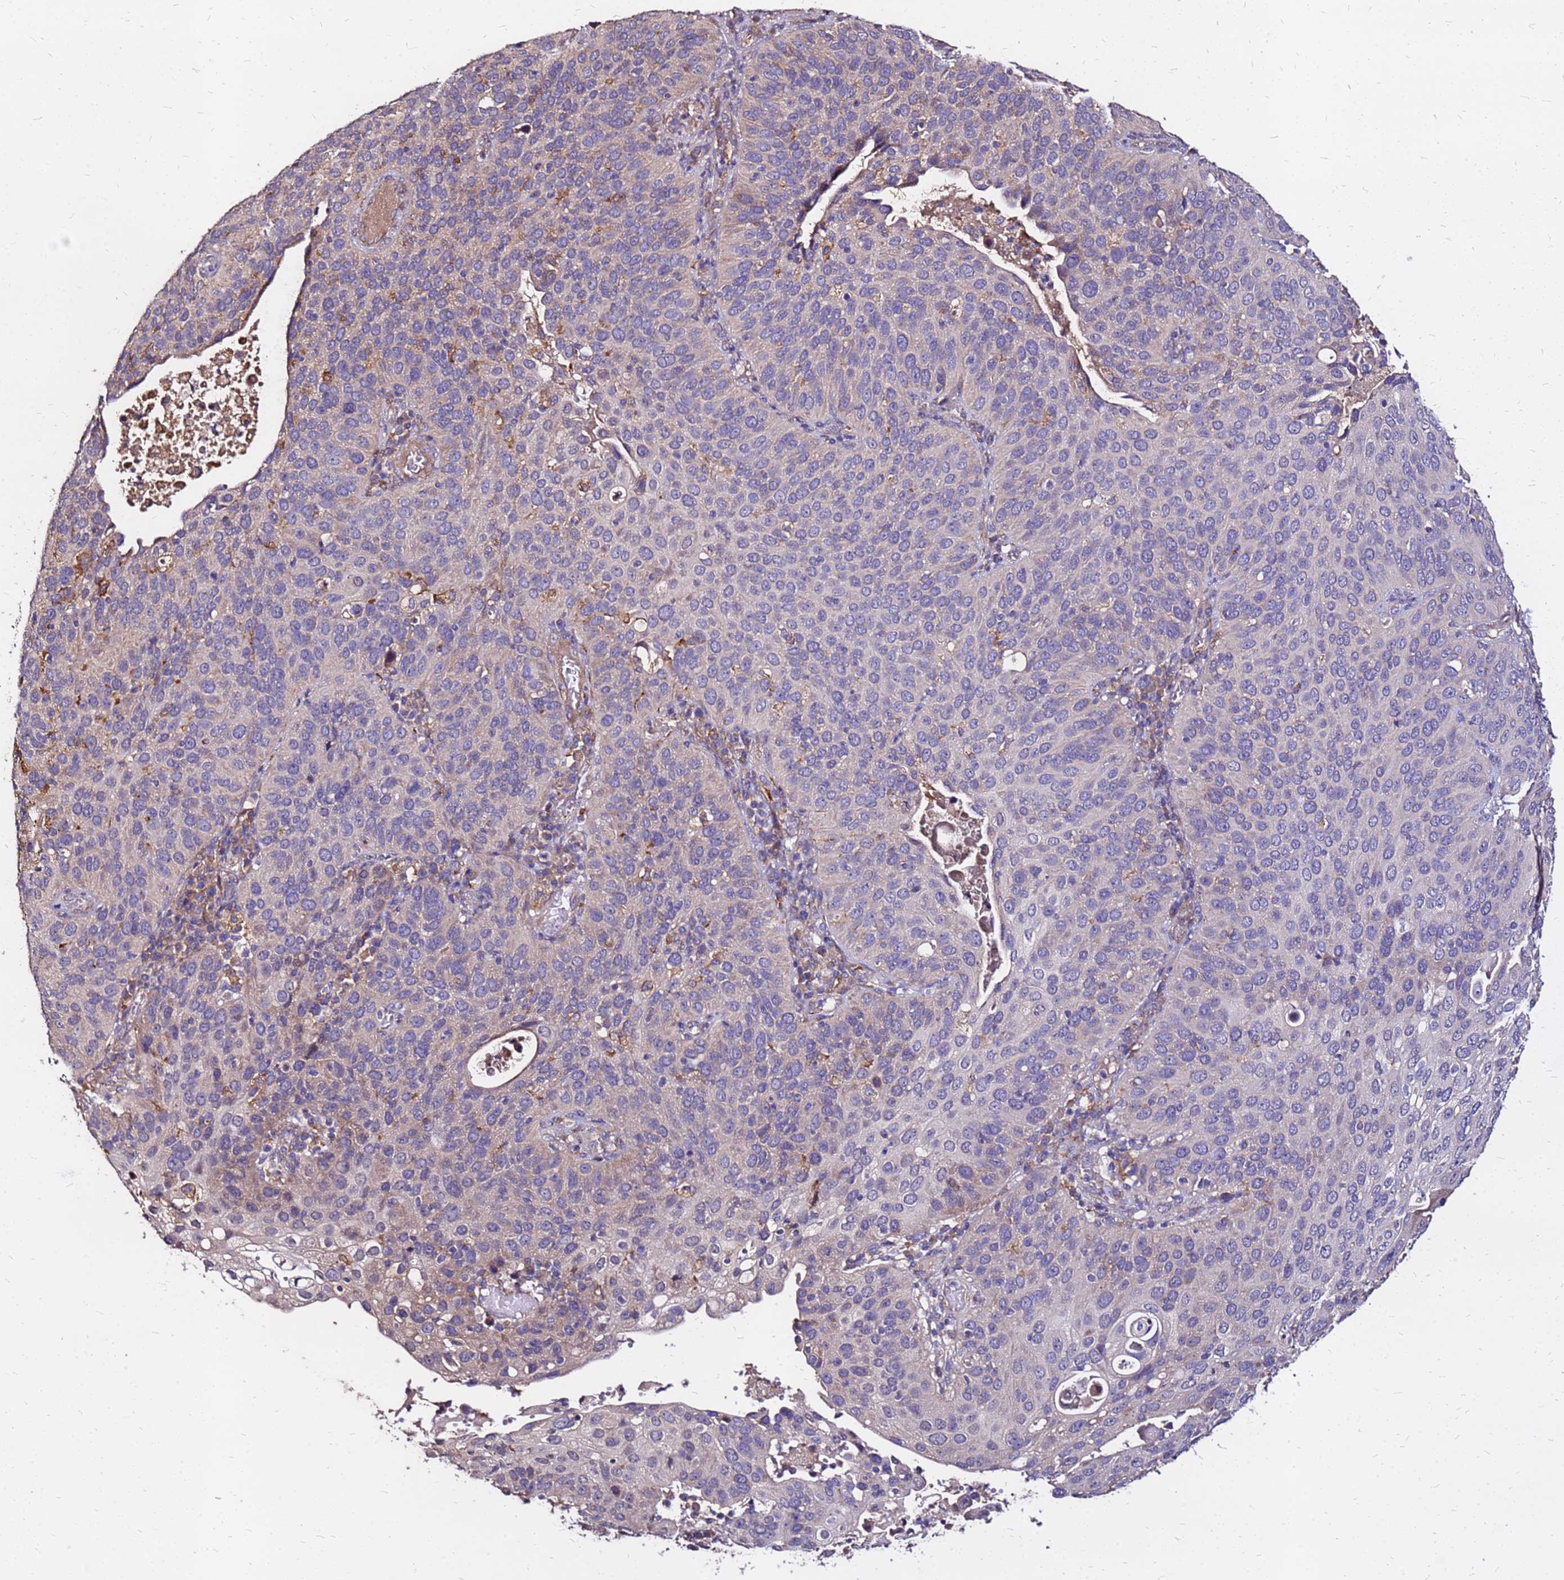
{"staining": {"intensity": "weak", "quantity": "<25%", "location": "cytoplasmic/membranous"}, "tissue": "cervical cancer", "cell_type": "Tumor cells", "image_type": "cancer", "snomed": [{"axis": "morphology", "description": "Squamous cell carcinoma, NOS"}, {"axis": "topography", "description": "Cervix"}], "caption": "The image reveals no staining of tumor cells in cervical cancer.", "gene": "ARHGEF5", "patient": {"sex": "female", "age": 36}}